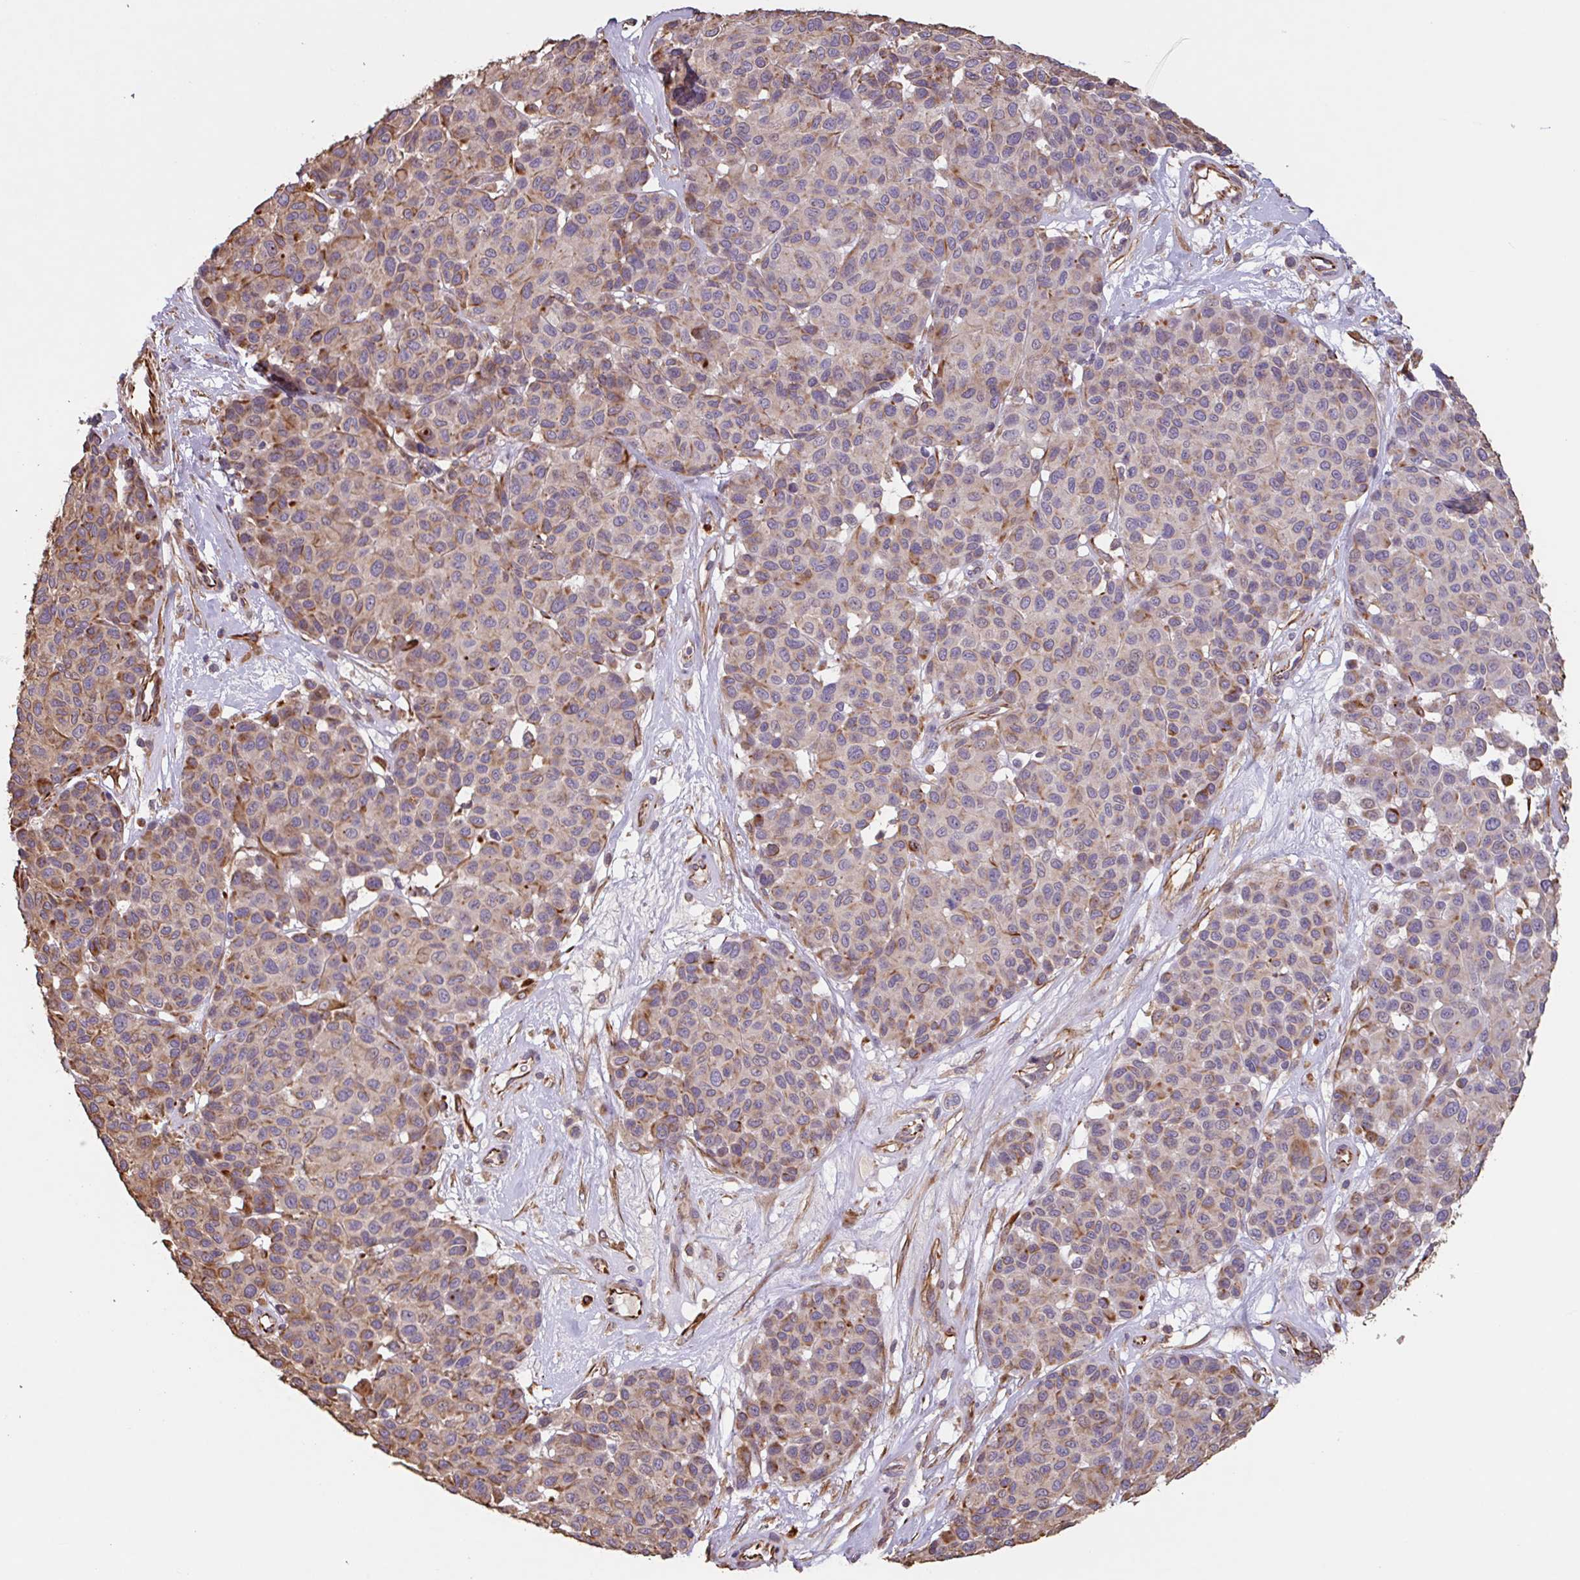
{"staining": {"intensity": "moderate", "quantity": "25%-75%", "location": "cytoplasmic/membranous"}, "tissue": "melanoma", "cell_type": "Tumor cells", "image_type": "cancer", "snomed": [{"axis": "morphology", "description": "Malignant melanoma, NOS"}, {"axis": "topography", "description": "Skin"}], "caption": "Human melanoma stained for a protein (brown) displays moderate cytoplasmic/membranous positive positivity in approximately 25%-75% of tumor cells.", "gene": "ZNF790", "patient": {"sex": "female", "age": 66}}